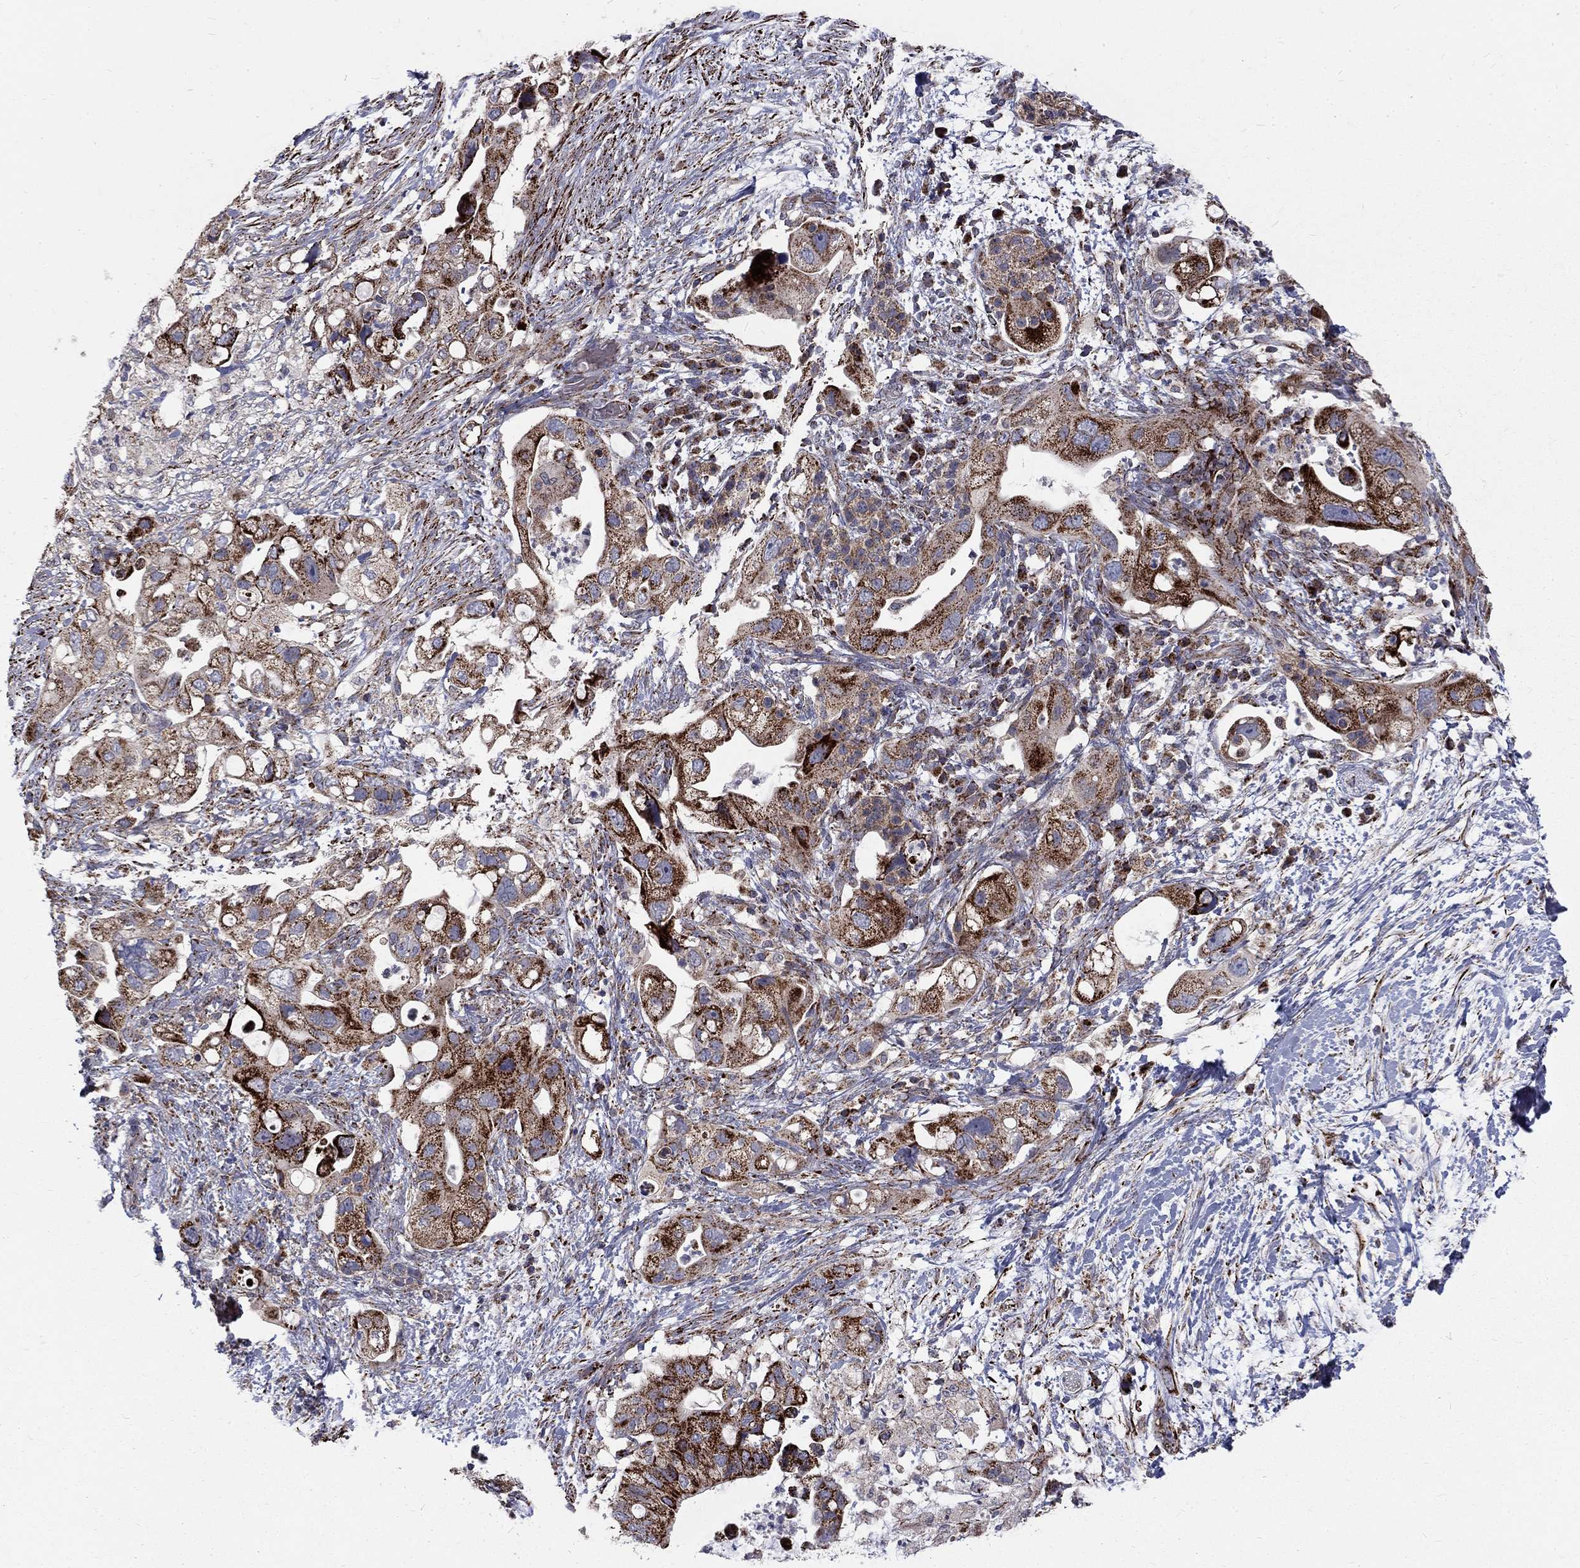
{"staining": {"intensity": "strong", "quantity": "25%-75%", "location": "cytoplasmic/membranous"}, "tissue": "pancreatic cancer", "cell_type": "Tumor cells", "image_type": "cancer", "snomed": [{"axis": "morphology", "description": "Adenocarcinoma, NOS"}, {"axis": "topography", "description": "Pancreas"}], "caption": "Immunohistochemical staining of human pancreatic adenocarcinoma reveals high levels of strong cytoplasmic/membranous staining in approximately 25%-75% of tumor cells.", "gene": "ALDH1B1", "patient": {"sex": "female", "age": 72}}